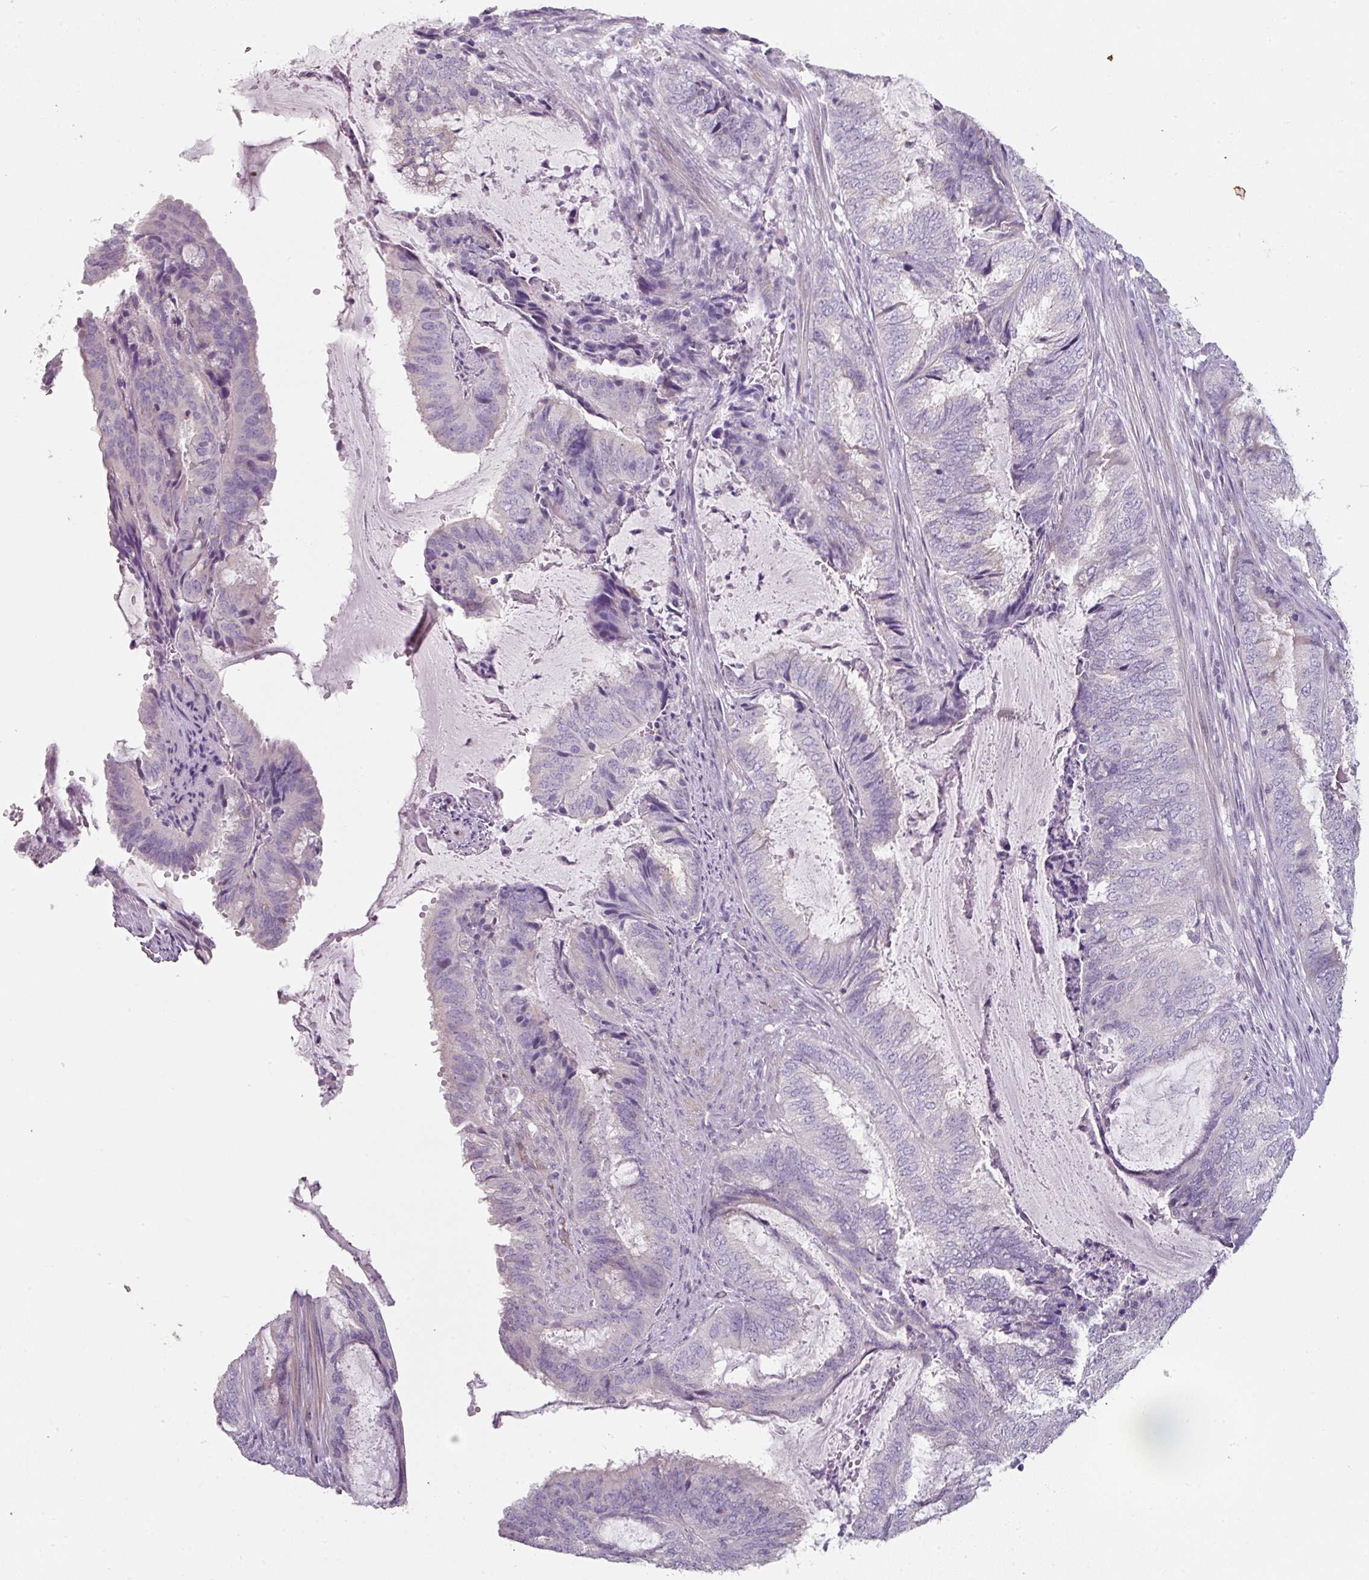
{"staining": {"intensity": "negative", "quantity": "none", "location": "none"}, "tissue": "endometrial cancer", "cell_type": "Tumor cells", "image_type": "cancer", "snomed": [{"axis": "morphology", "description": "Adenocarcinoma, NOS"}, {"axis": "topography", "description": "Endometrium"}], "caption": "Protein analysis of endometrial cancer (adenocarcinoma) exhibits no significant expression in tumor cells.", "gene": "FHAD1", "patient": {"sex": "female", "age": 51}}